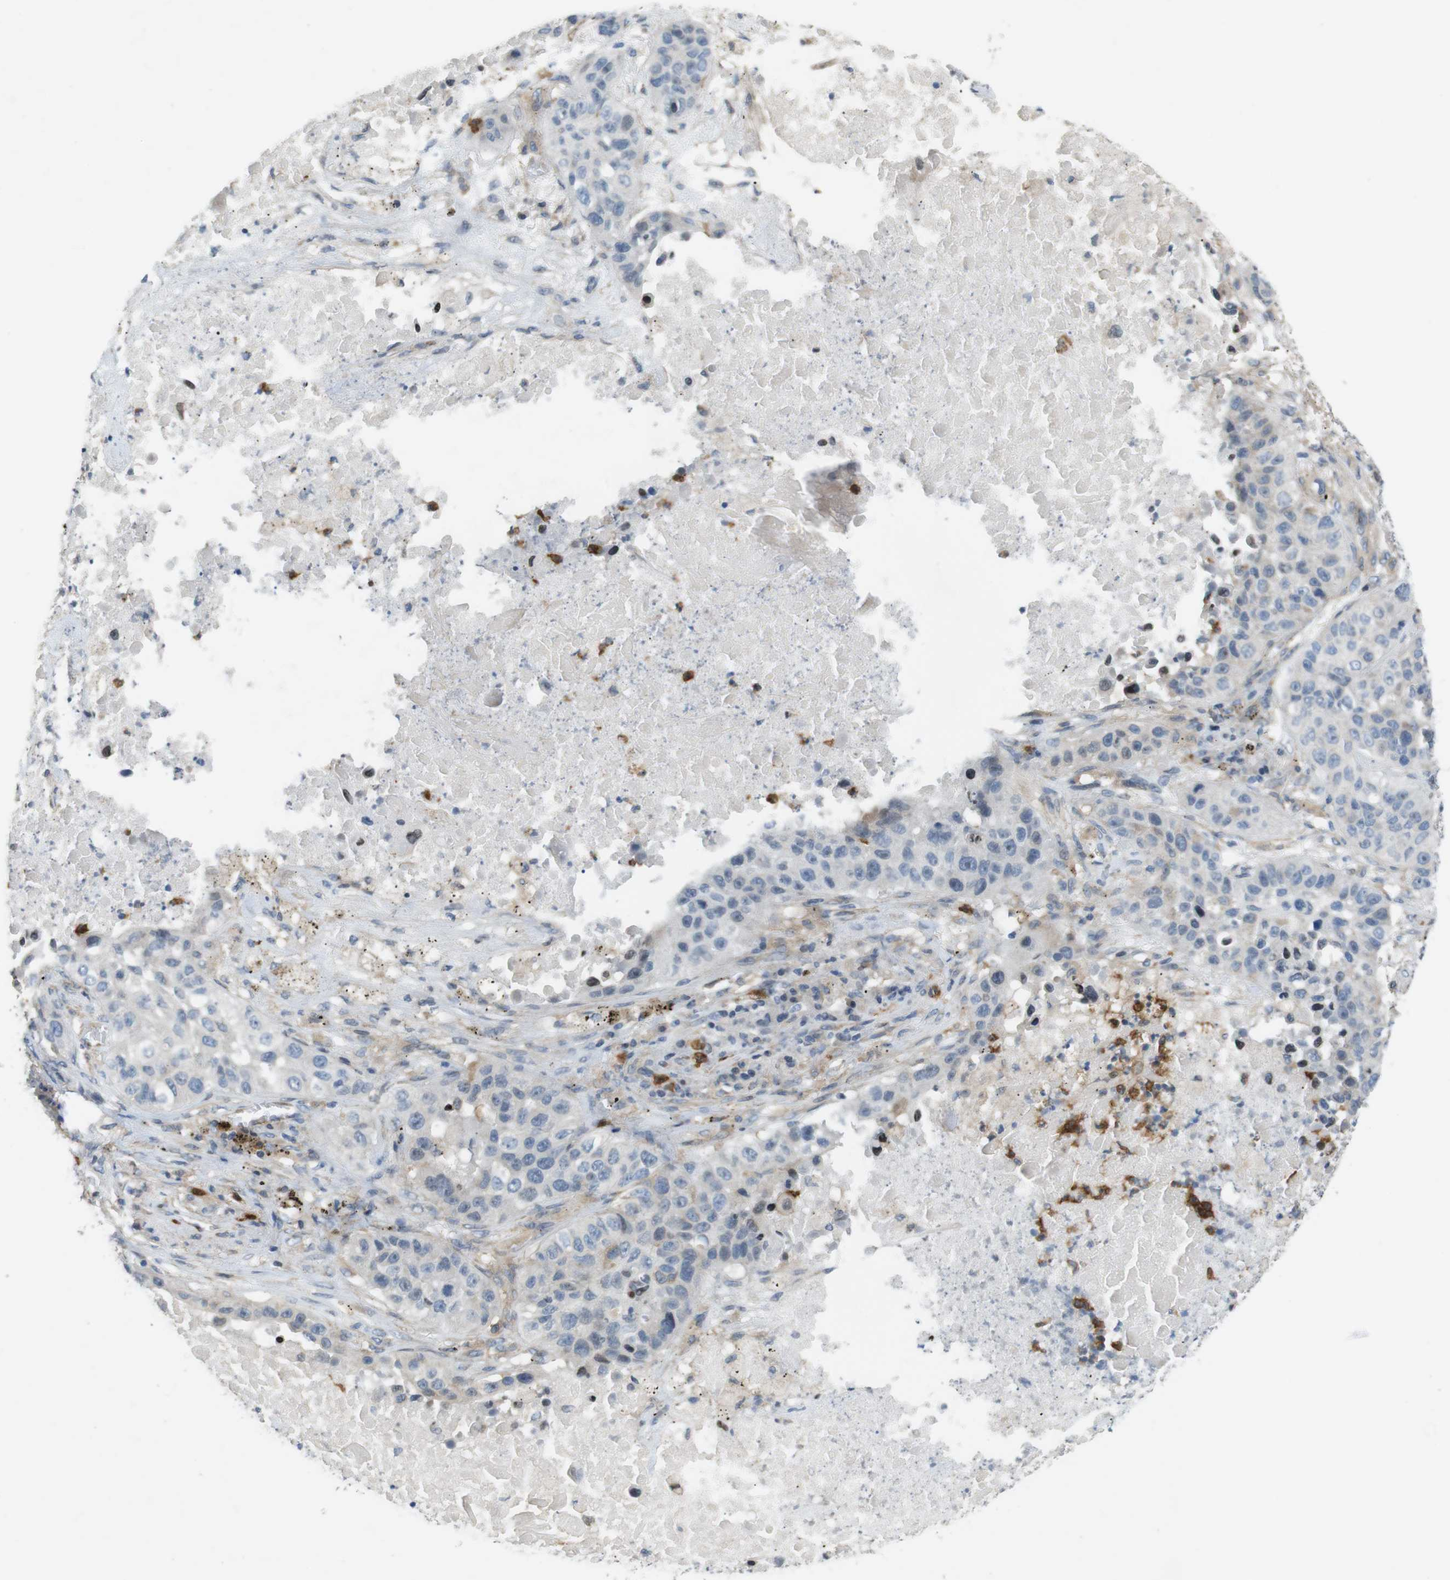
{"staining": {"intensity": "negative", "quantity": "none", "location": "none"}, "tissue": "lung cancer", "cell_type": "Tumor cells", "image_type": "cancer", "snomed": [{"axis": "morphology", "description": "Squamous cell carcinoma, NOS"}, {"axis": "topography", "description": "Lung"}], "caption": "Lung squamous cell carcinoma was stained to show a protein in brown. There is no significant staining in tumor cells.", "gene": "PCDH10", "patient": {"sex": "male", "age": 57}}